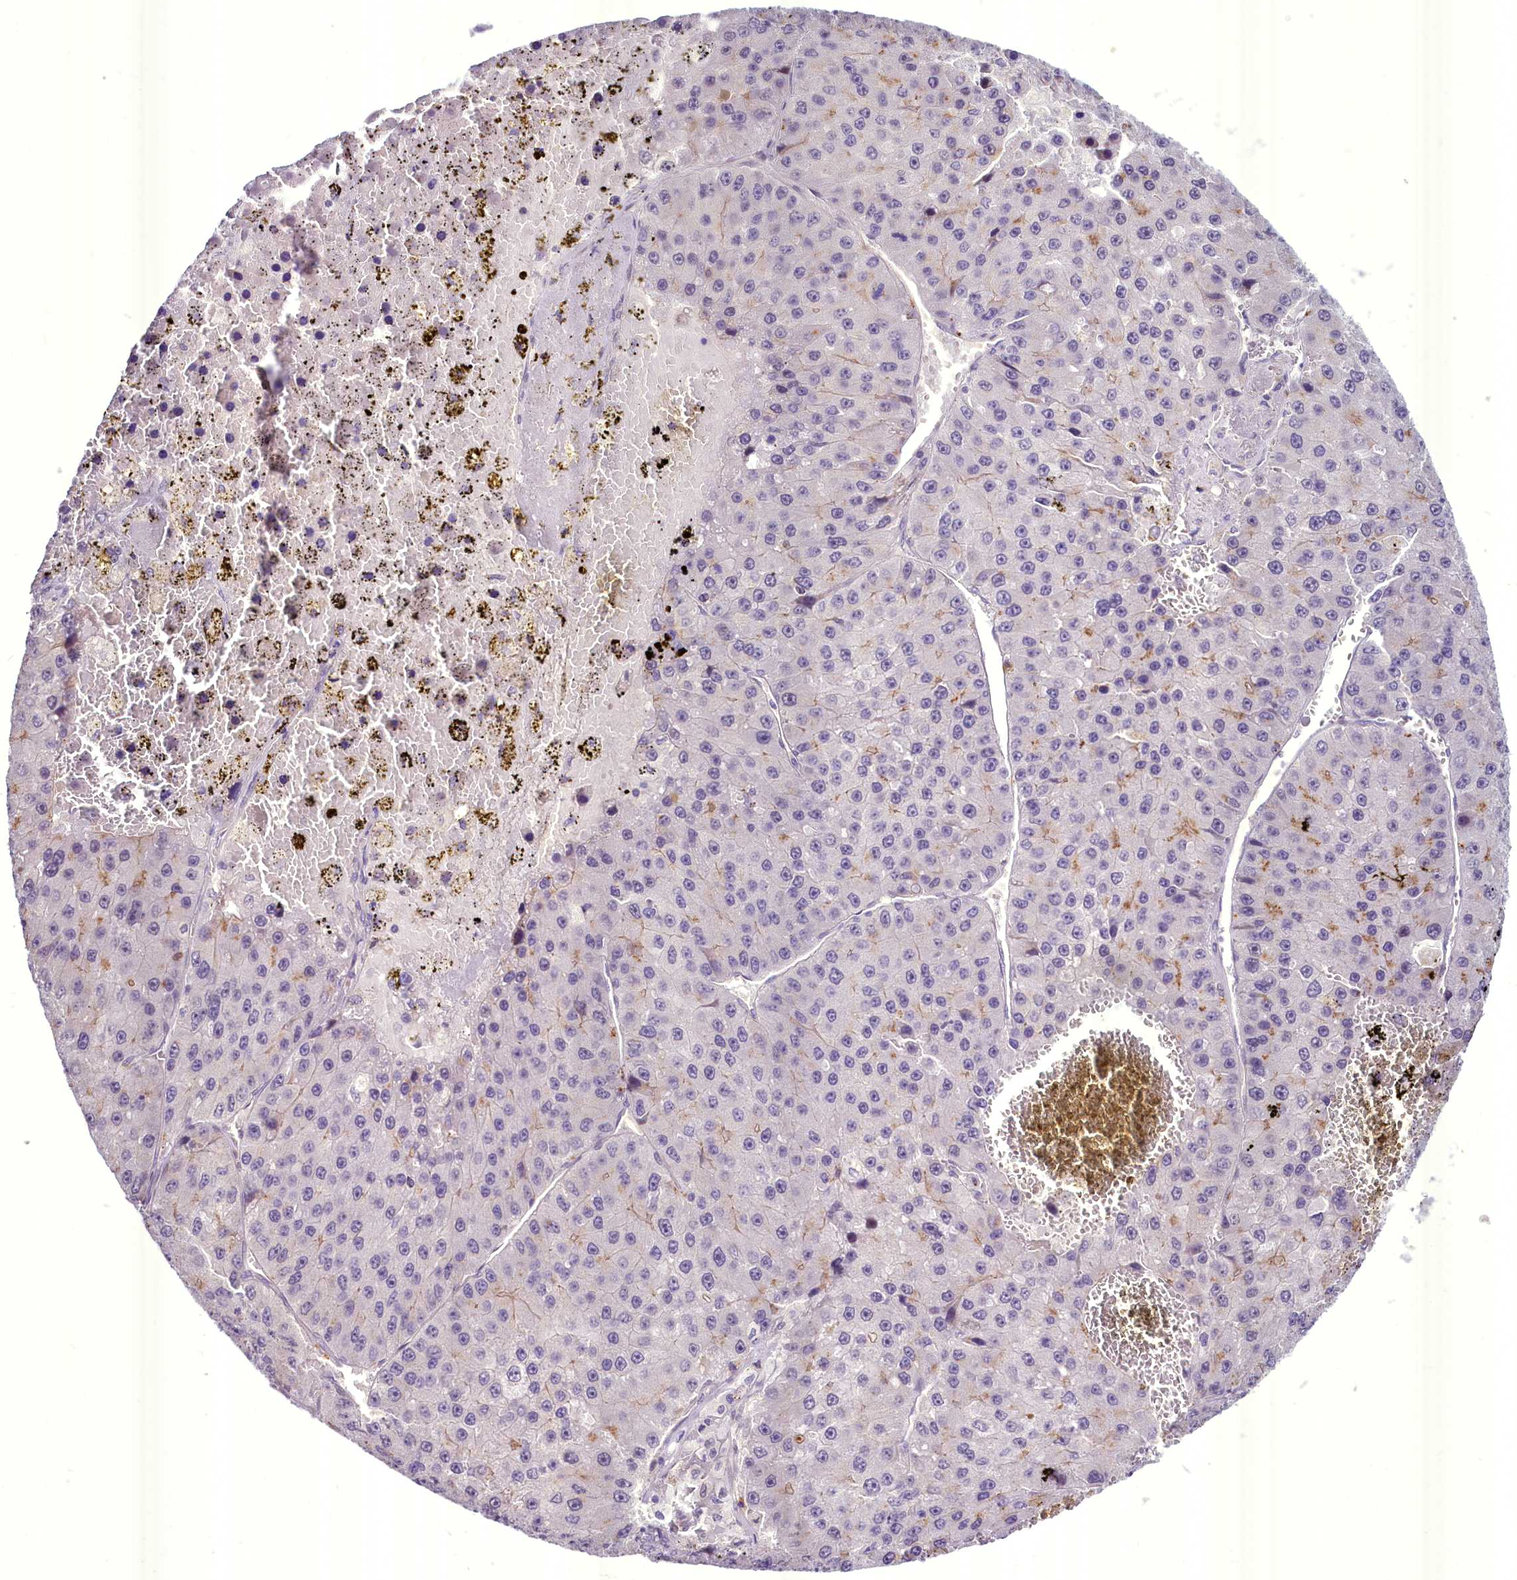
{"staining": {"intensity": "negative", "quantity": "none", "location": "none"}, "tissue": "liver cancer", "cell_type": "Tumor cells", "image_type": "cancer", "snomed": [{"axis": "morphology", "description": "Carcinoma, Hepatocellular, NOS"}, {"axis": "topography", "description": "Liver"}], "caption": "The micrograph demonstrates no staining of tumor cells in hepatocellular carcinoma (liver).", "gene": "BANK1", "patient": {"sex": "female", "age": 73}}